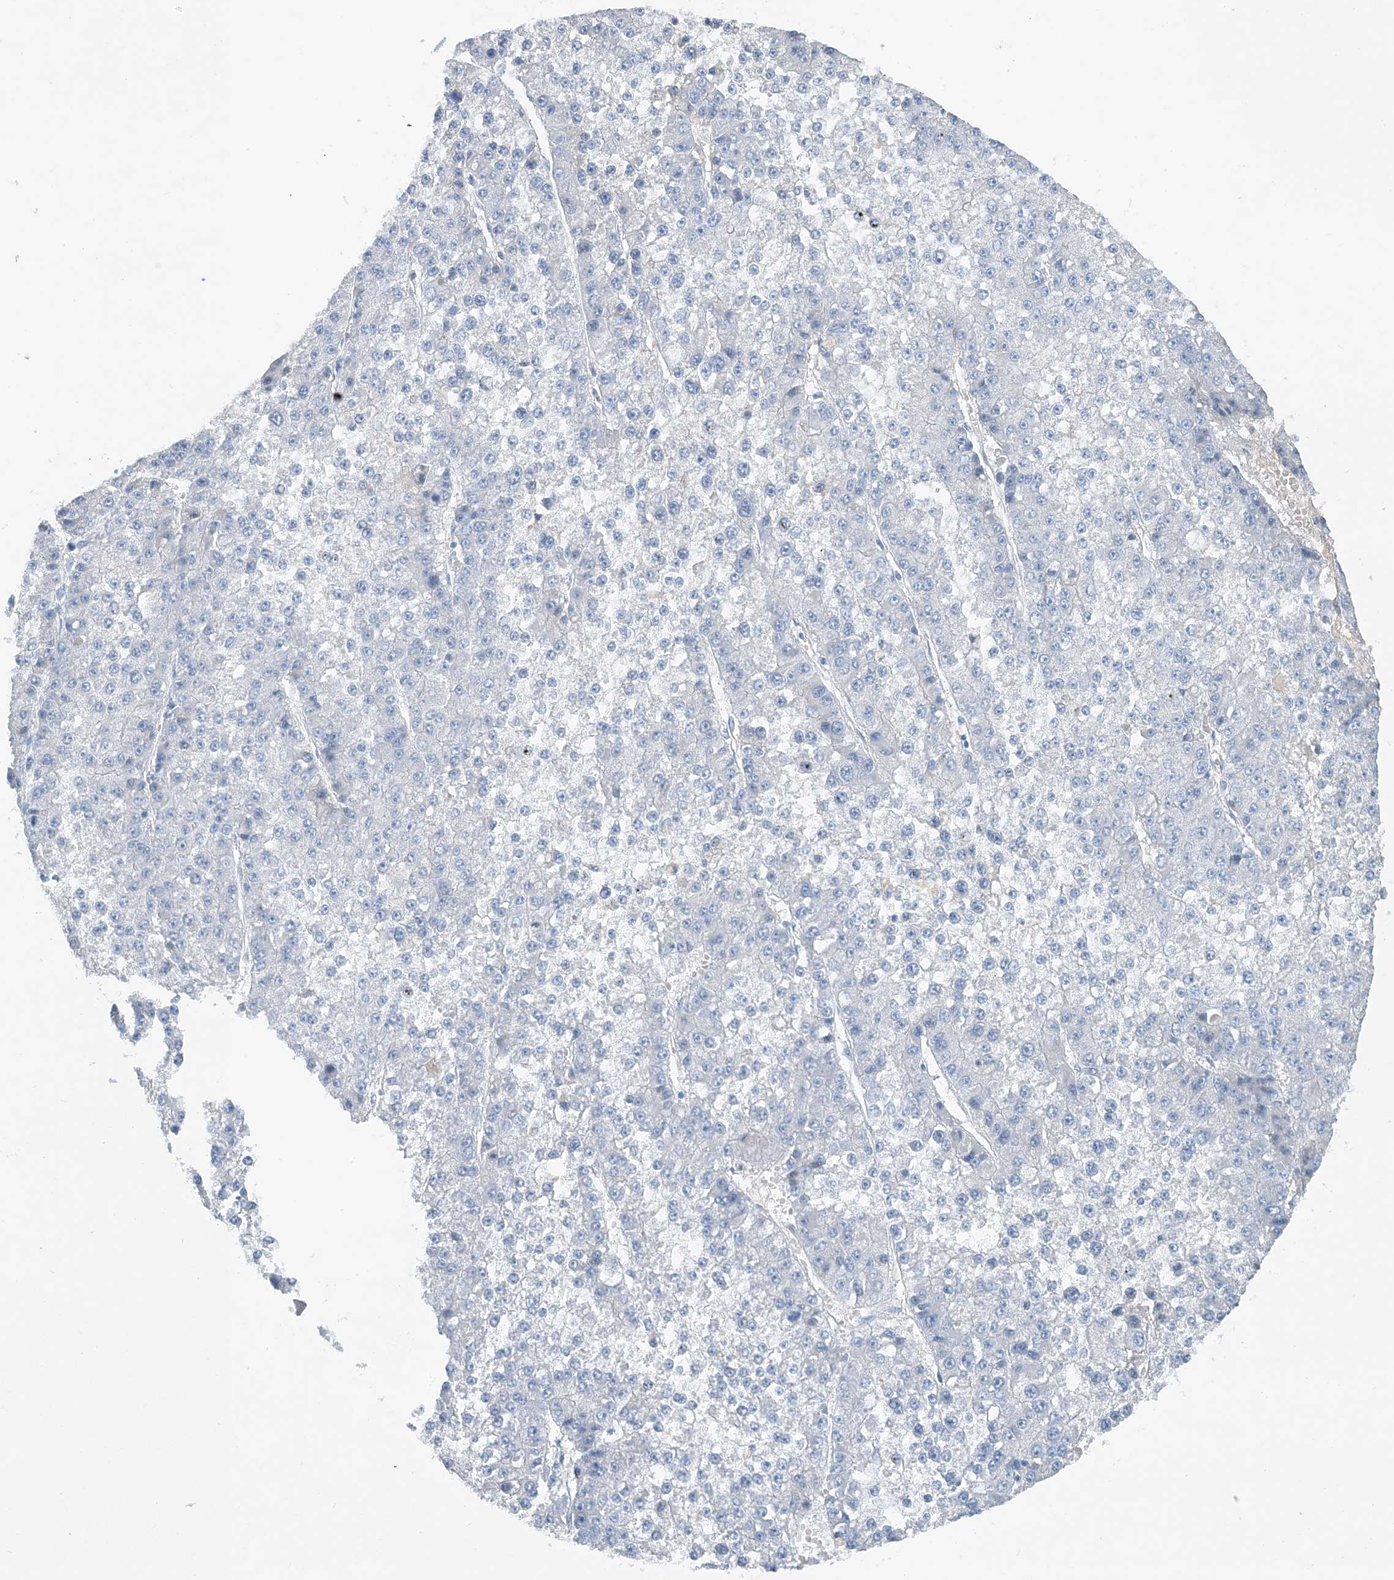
{"staining": {"intensity": "negative", "quantity": "none", "location": "none"}, "tissue": "liver cancer", "cell_type": "Tumor cells", "image_type": "cancer", "snomed": [{"axis": "morphology", "description": "Carcinoma, Hepatocellular, NOS"}, {"axis": "topography", "description": "Liver"}], "caption": "Immunohistochemical staining of human liver hepatocellular carcinoma demonstrates no significant staining in tumor cells. (DAB IHC visualized using brightfield microscopy, high magnification).", "gene": "CTRL", "patient": {"sex": "female", "age": 73}}